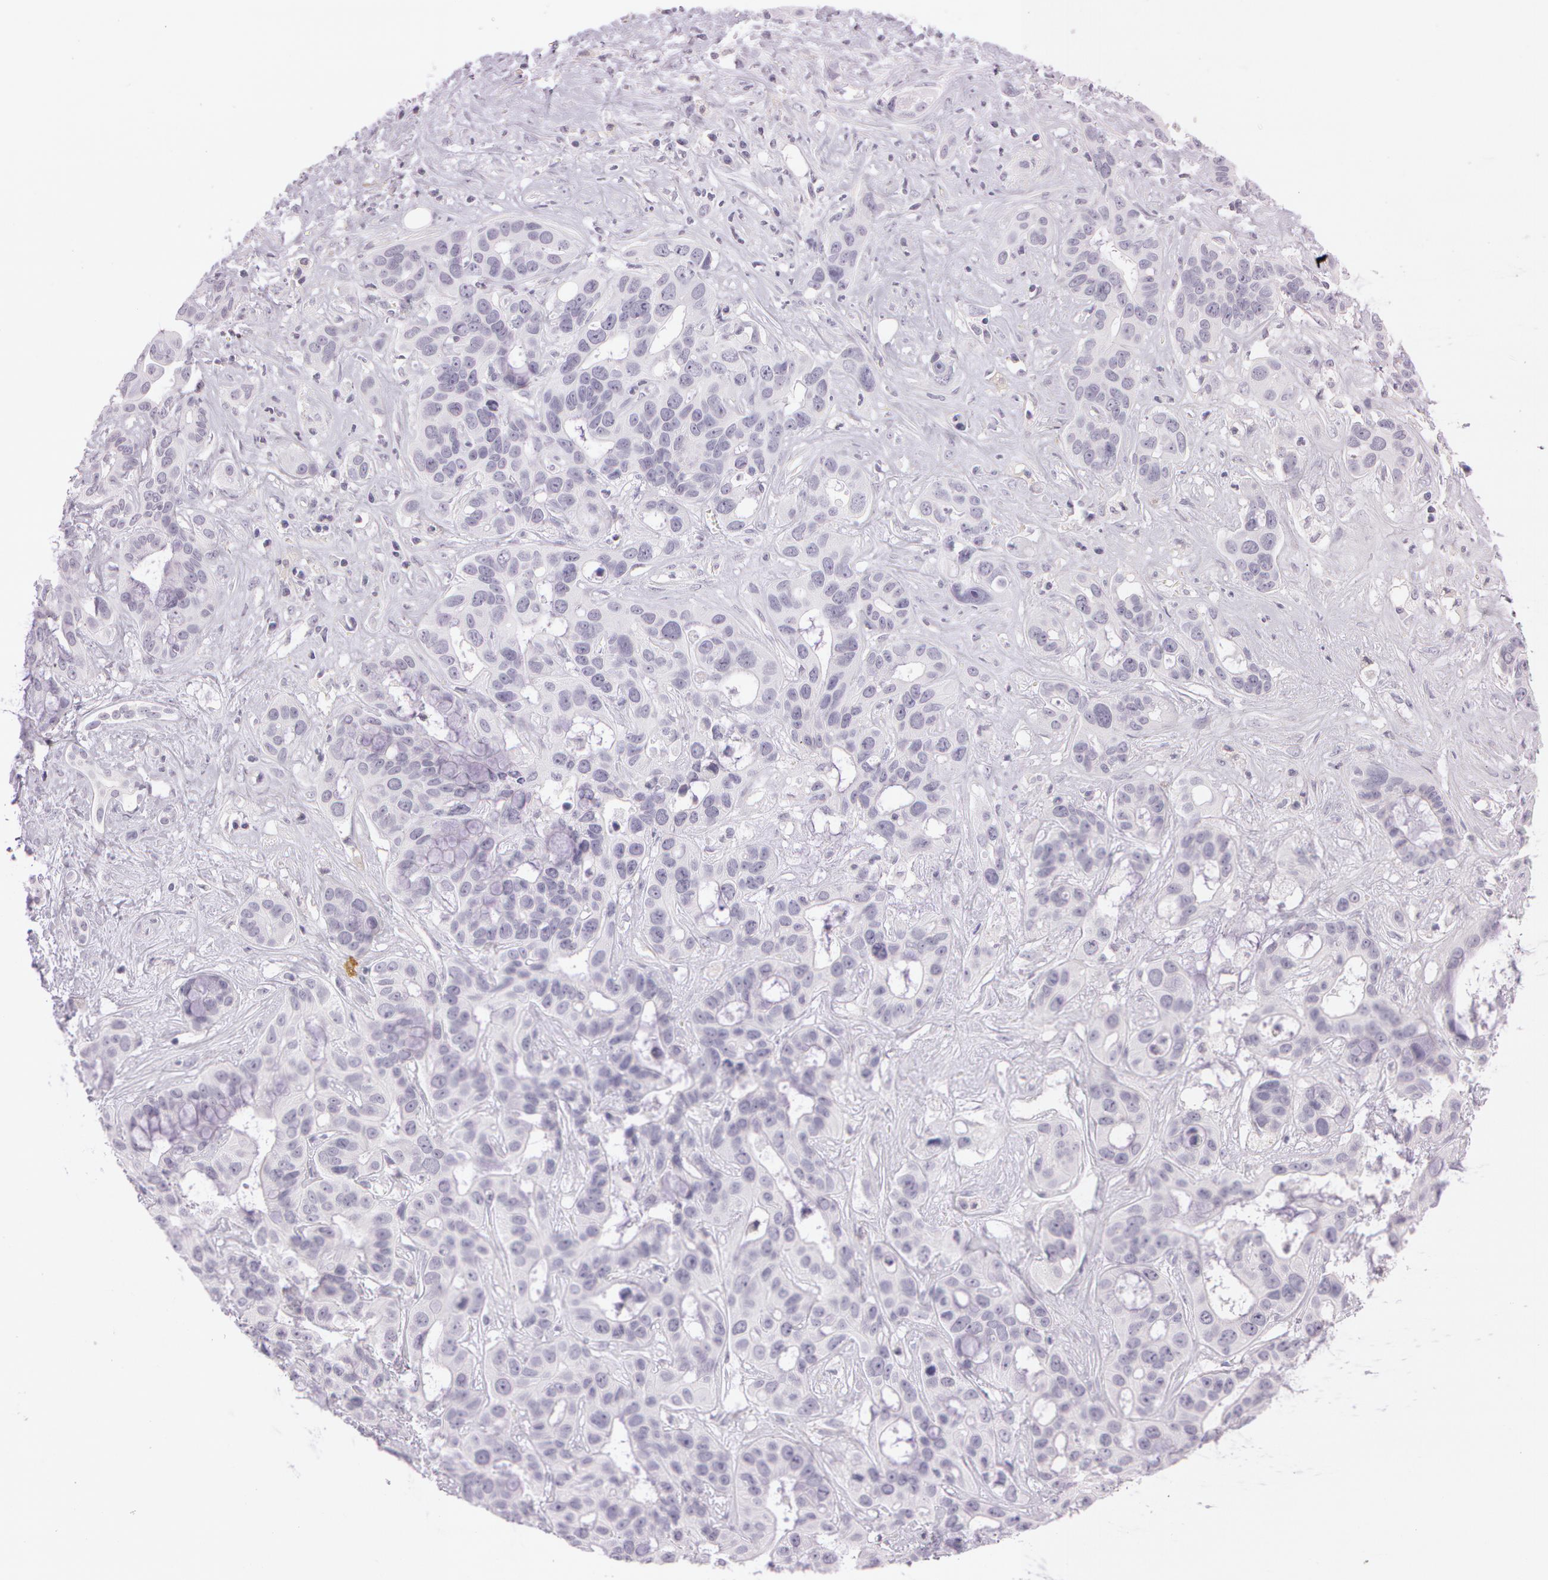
{"staining": {"intensity": "negative", "quantity": "none", "location": "none"}, "tissue": "liver cancer", "cell_type": "Tumor cells", "image_type": "cancer", "snomed": [{"axis": "morphology", "description": "Cholangiocarcinoma"}, {"axis": "topography", "description": "Liver"}], "caption": "Tumor cells show no significant protein staining in cholangiocarcinoma (liver). (DAB (3,3'-diaminobenzidine) IHC visualized using brightfield microscopy, high magnification).", "gene": "OTC", "patient": {"sex": "female", "age": 65}}